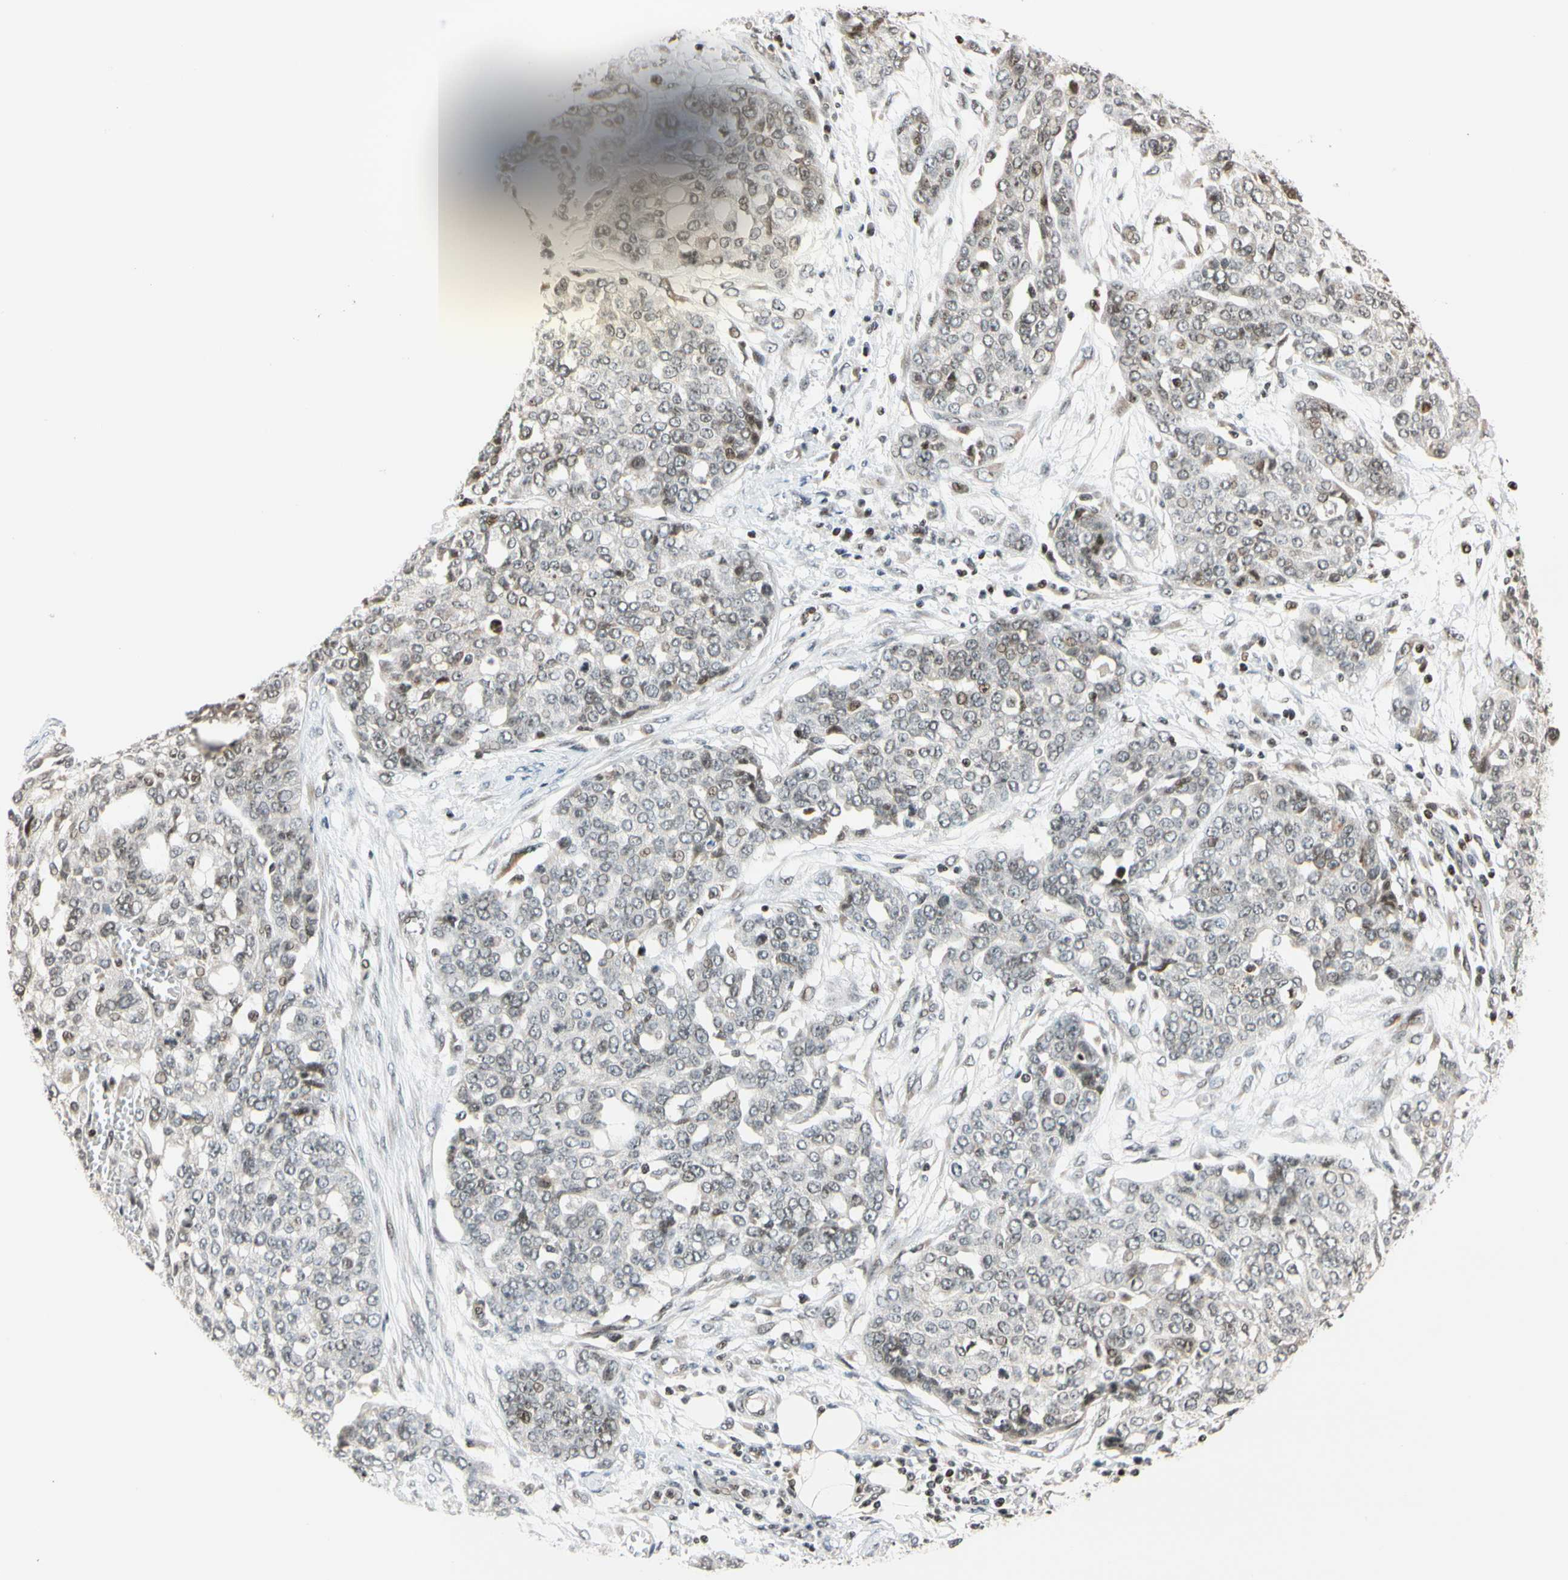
{"staining": {"intensity": "weak", "quantity": "25%-75%", "location": "nuclear"}, "tissue": "ovarian cancer", "cell_type": "Tumor cells", "image_type": "cancer", "snomed": [{"axis": "morphology", "description": "Cystadenocarcinoma, serous, NOS"}, {"axis": "topography", "description": "Soft tissue"}, {"axis": "topography", "description": "Ovary"}], "caption": "Immunohistochemistry (IHC) (DAB) staining of ovarian serous cystadenocarcinoma reveals weak nuclear protein expression in approximately 25%-75% of tumor cells. (DAB IHC with brightfield microscopy, high magnification).", "gene": "CDK7", "patient": {"sex": "female", "age": 57}}